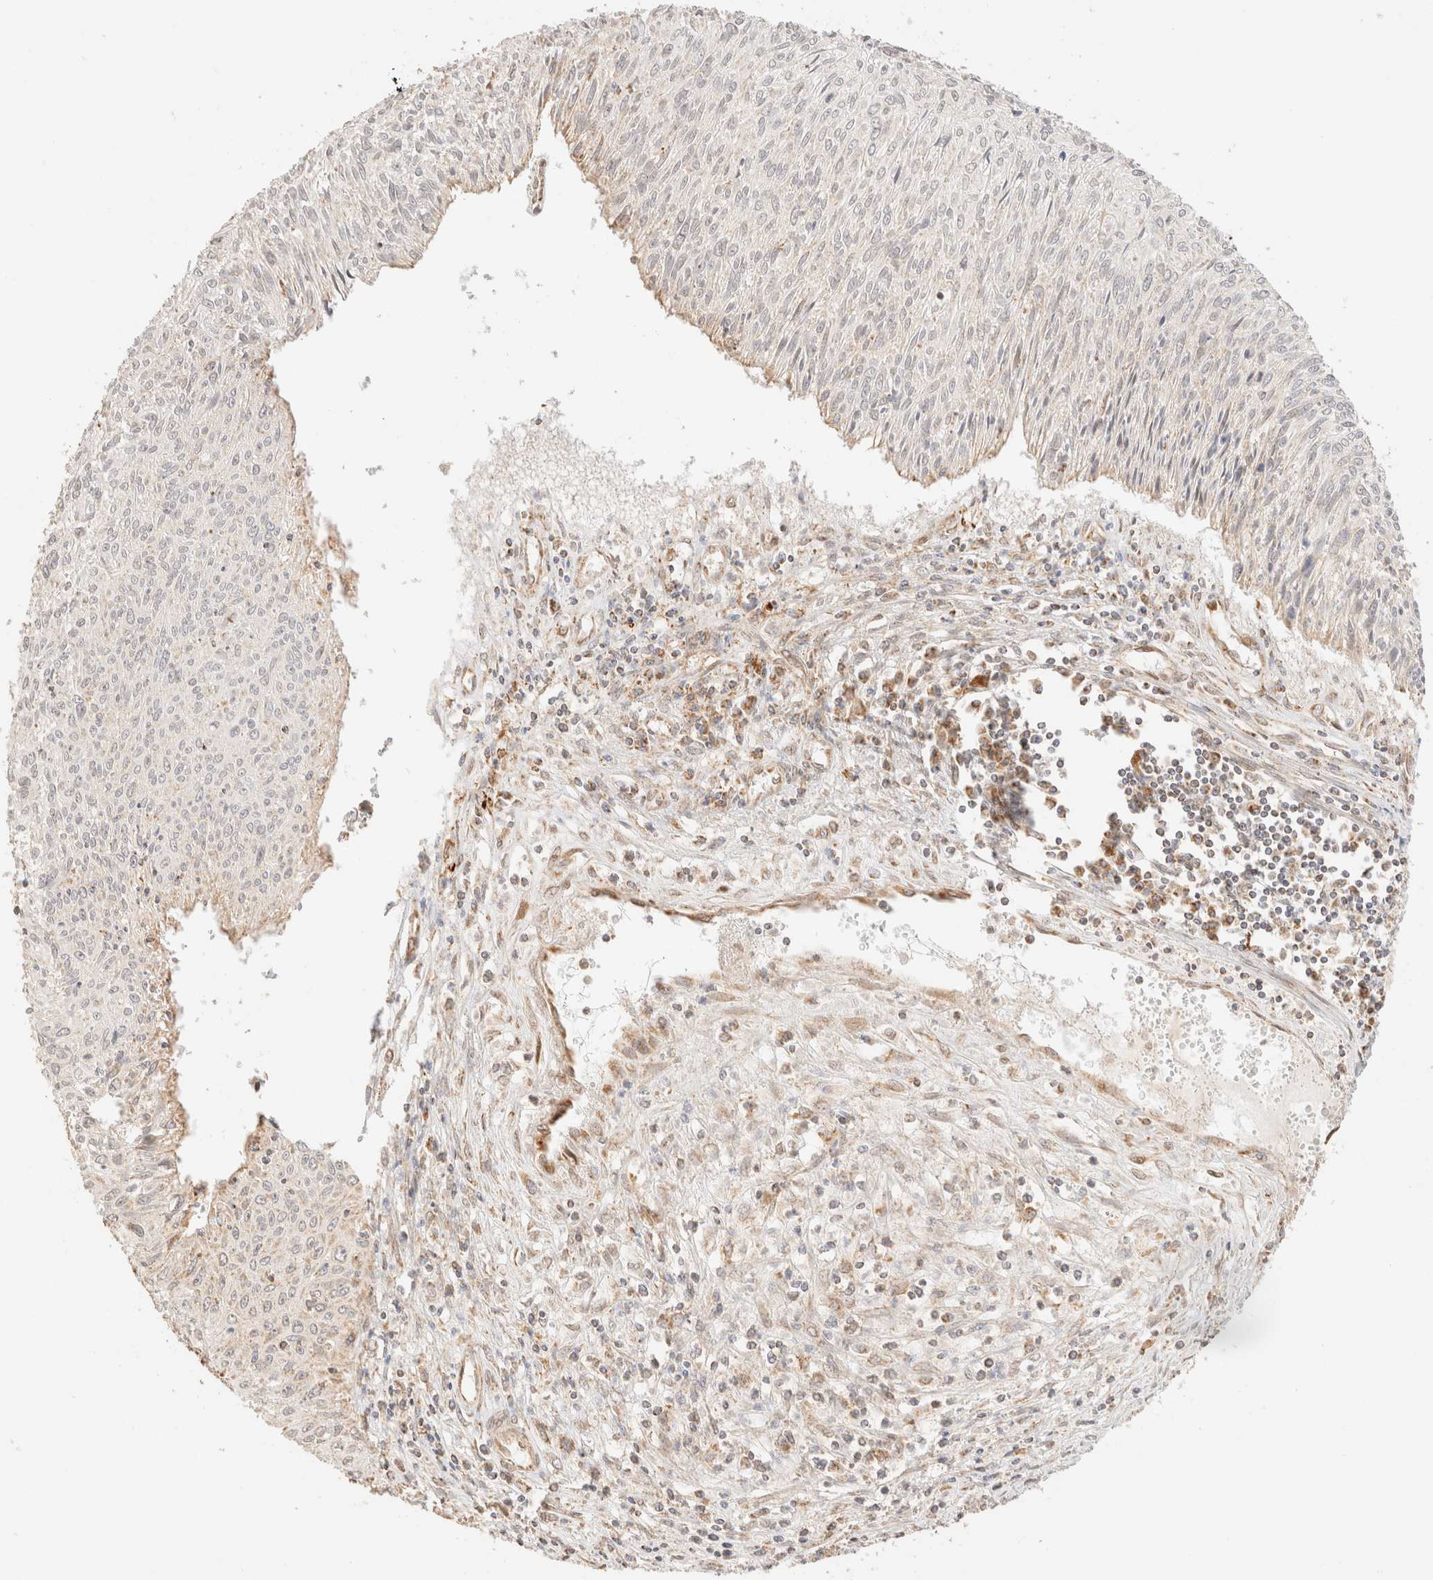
{"staining": {"intensity": "negative", "quantity": "none", "location": "none"}, "tissue": "cervical cancer", "cell_type": "Tumor cells", "image_type": "cancer", "snomed": [{"axis": "morphology", "description": "Squamous cell carcinoma, NOS"}, {"axis": "topography", "description": "Cervix"}], "caption": "DAB (3,3'-diaminobenzidine) immunohistochemical staining of human squamous cell carcinoma (cervical) demonstrates no significant positivity in tumor cells. Nuclei are stained in blue.", "gene": "TACO1", "patient": {"sex": "female", "age": 51}}